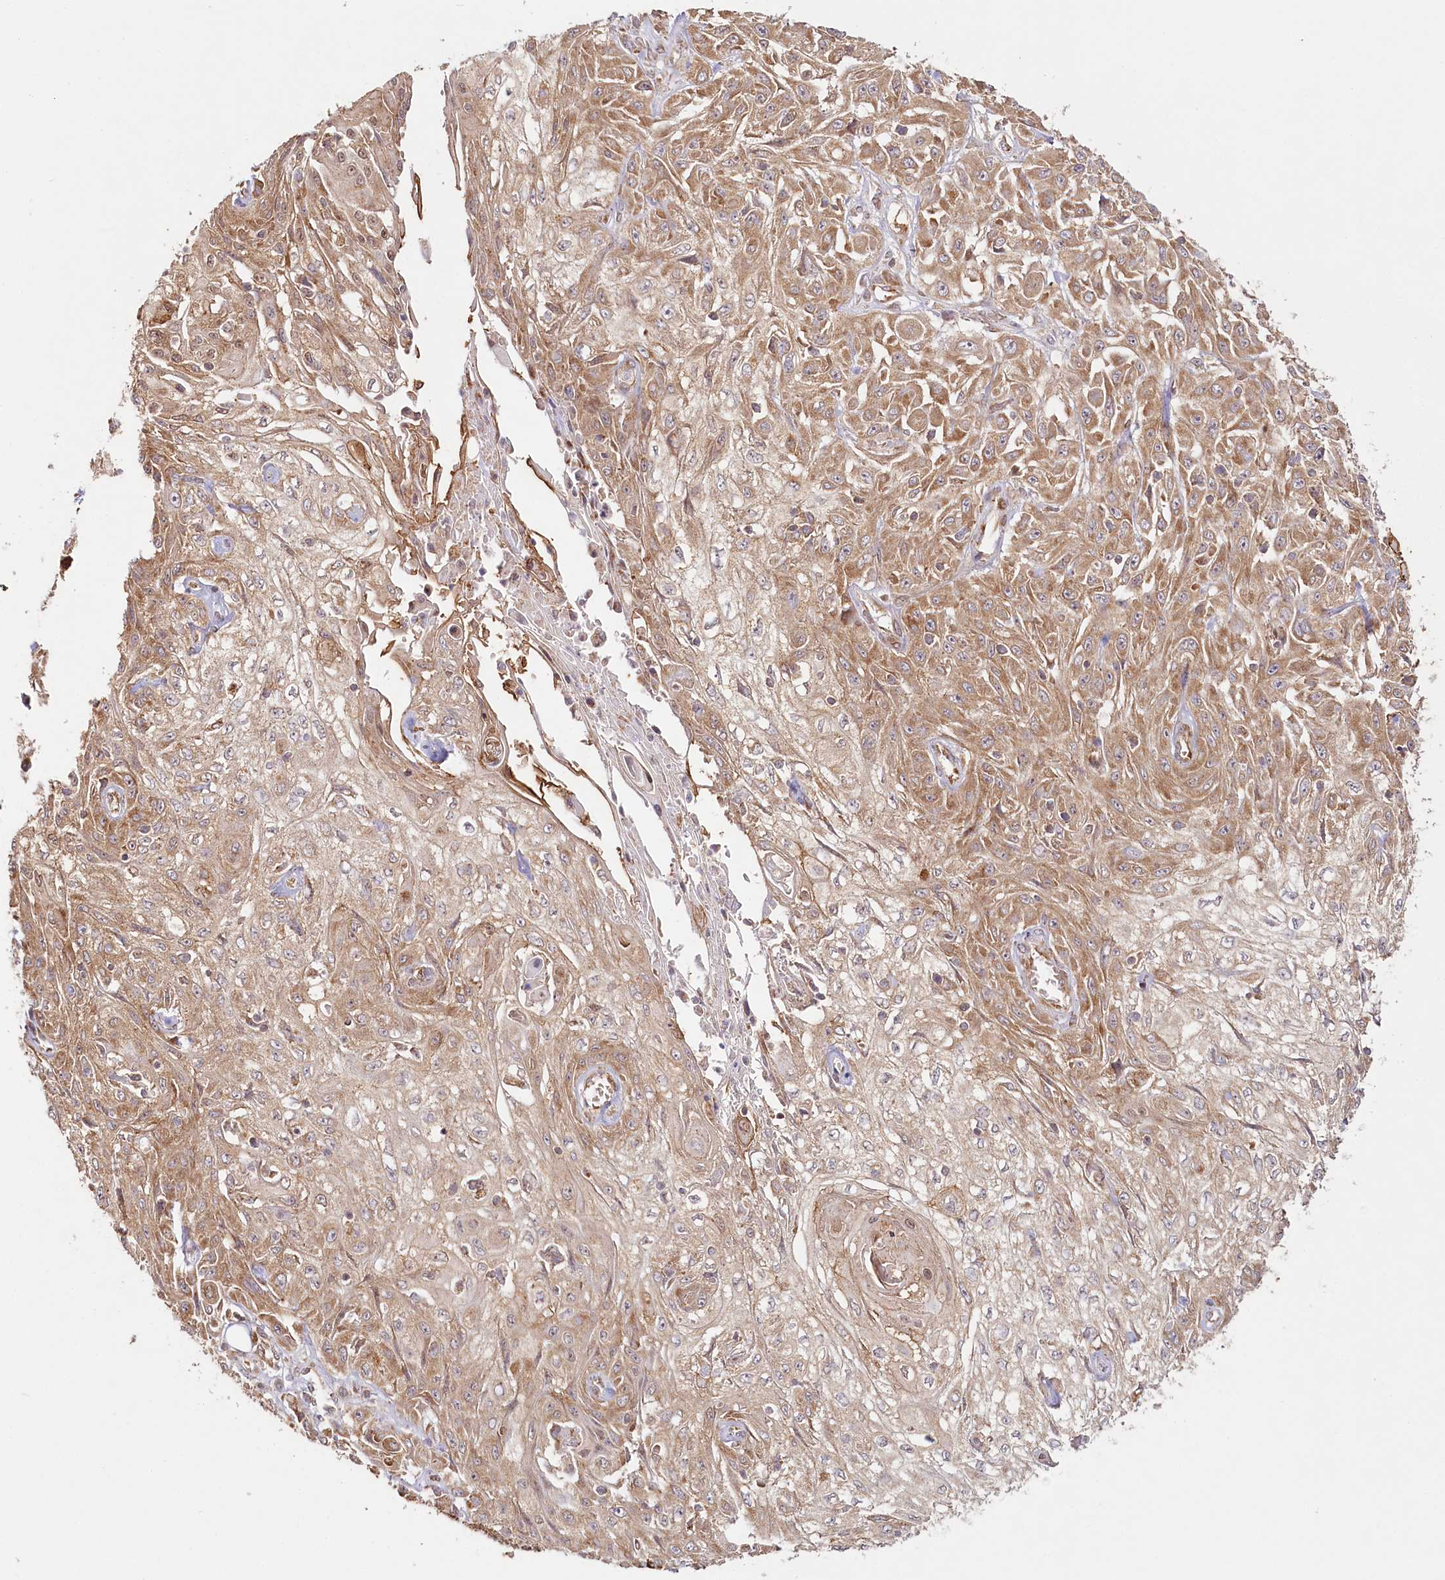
{"staining": {"intensity": "moderate", "quantity": ">75%", "location": "cytoplasmic/membranous"}, "tissue": "skin cancer", "cell_type": "Tumor cells", "image_type": "cancer", "snomed": [{"axis": "morphology", "description": "Squamous cell carcinoma, NOS"}, {"axis": "morphology", "description": "Squamous cell carcinoma, metastatic, NOS"}, {"axis": "topography", "description": "Skin"}, {"axis": "topography", "description": "Lymph node"}], "caption": "This histopathology image demonstrates immunohistochemistry staining of skin metastatic squamous cell carcinoma, with medium moderate cytoplasmic/membranous staining in approximately >75% of tumor cells.", "gene": "OTUD4", "patient": {"sex": "male", "age": 75}}